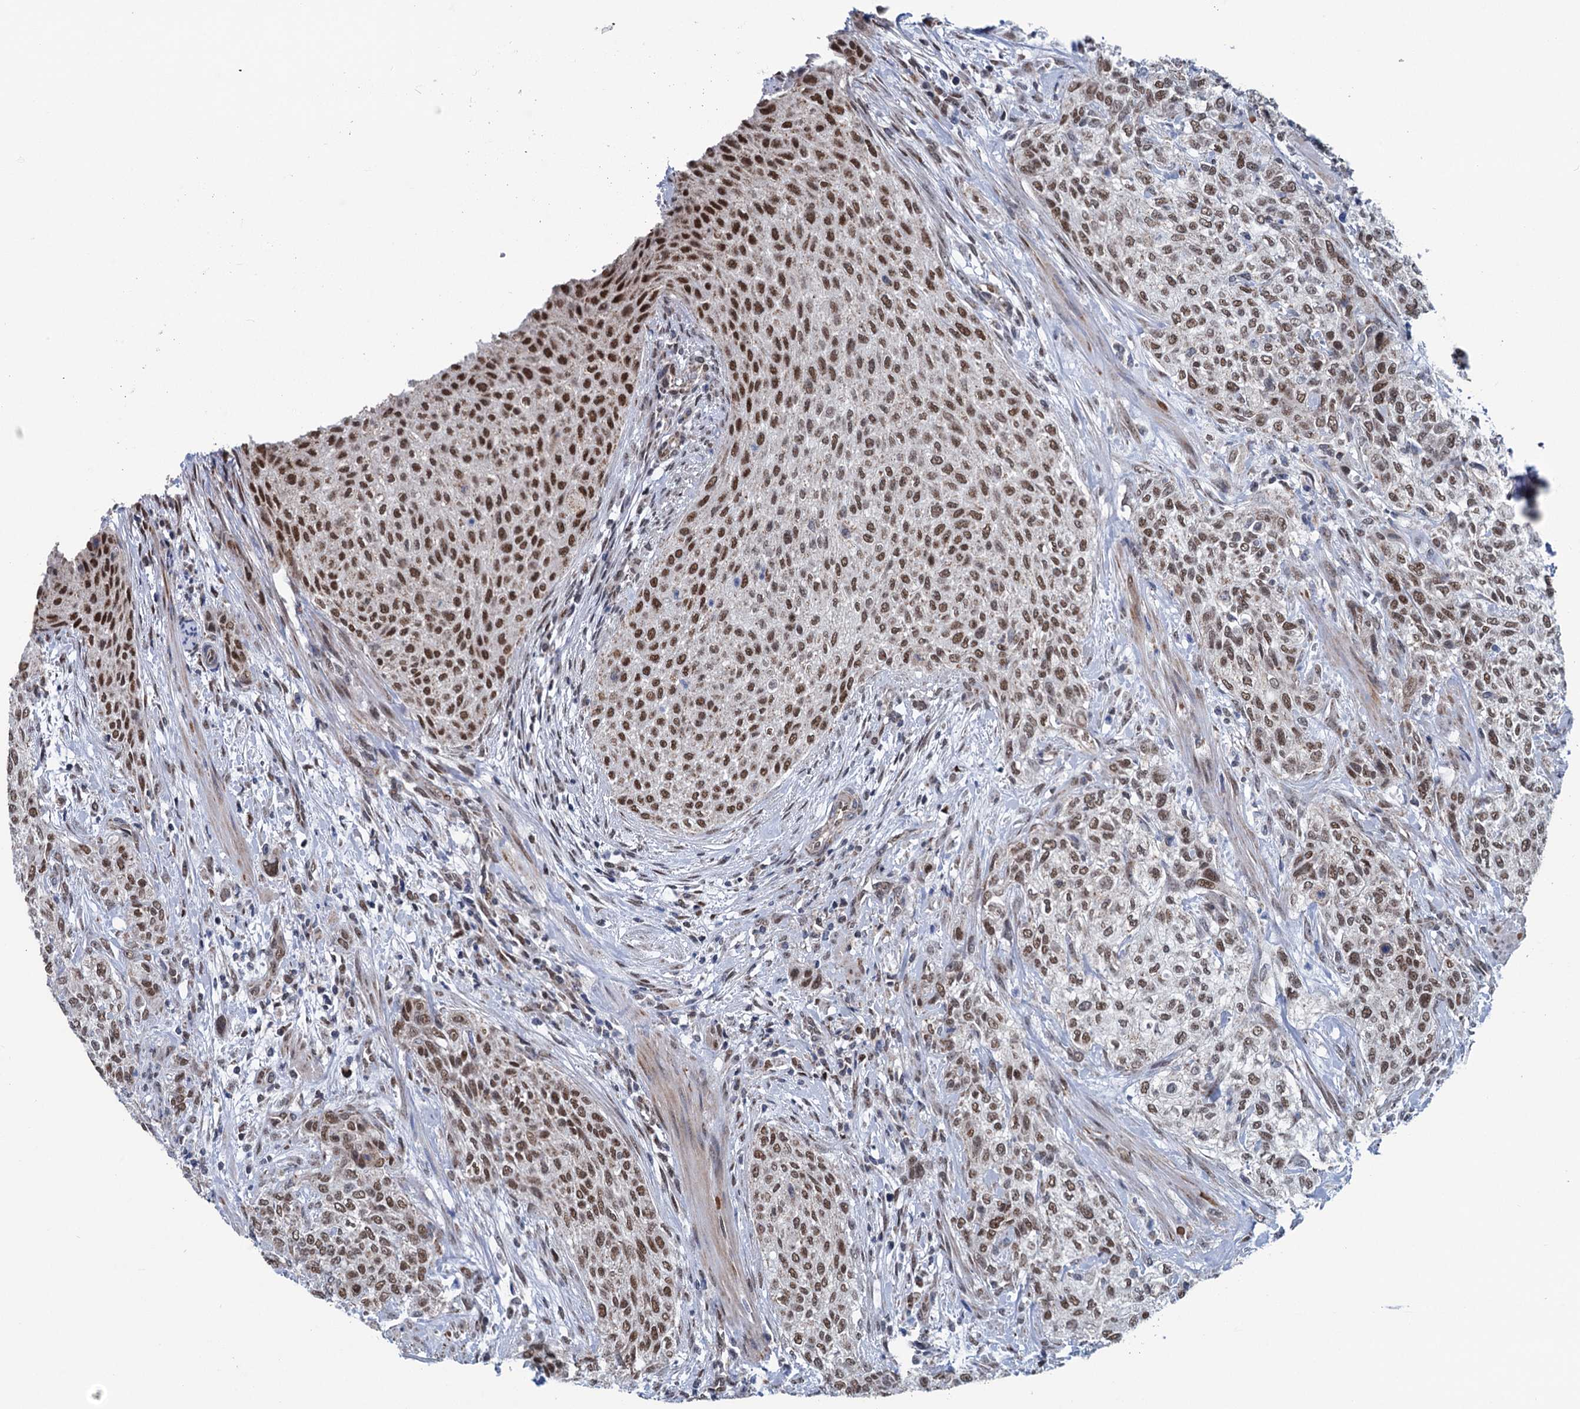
{"staining": {"intensity": "strong", "quantity": ">75%", "location": "nuclear"}, "tissue": "urothelial cancer", "cell_type": "Tumor cells", "image_type": "cancer", "snomed": [{"axis": "morphology", "description": "Normal tissue, NOS"}, {"axis": "morphology", "description": "Urothelial carcinoma, NOS"}, {"axis": "topography", "description": "Urinary bladder"}, {"axis": "topography", "description": "Peripheral nerve tissue"}], "caption": "Immunohistochemistry (IHC) staining of transitional cell carcinoma, which demonstrates high levels of strong nuclear positivity in about >75% of tumor cells indicating strong nuclear protein positivity. The staining was performed using DAB (brown) for protein detection and nuclei were counterstained in hematoxylin (blue).", "gene": "MORN3", "patient": {"sex": "male", "age": 35}}